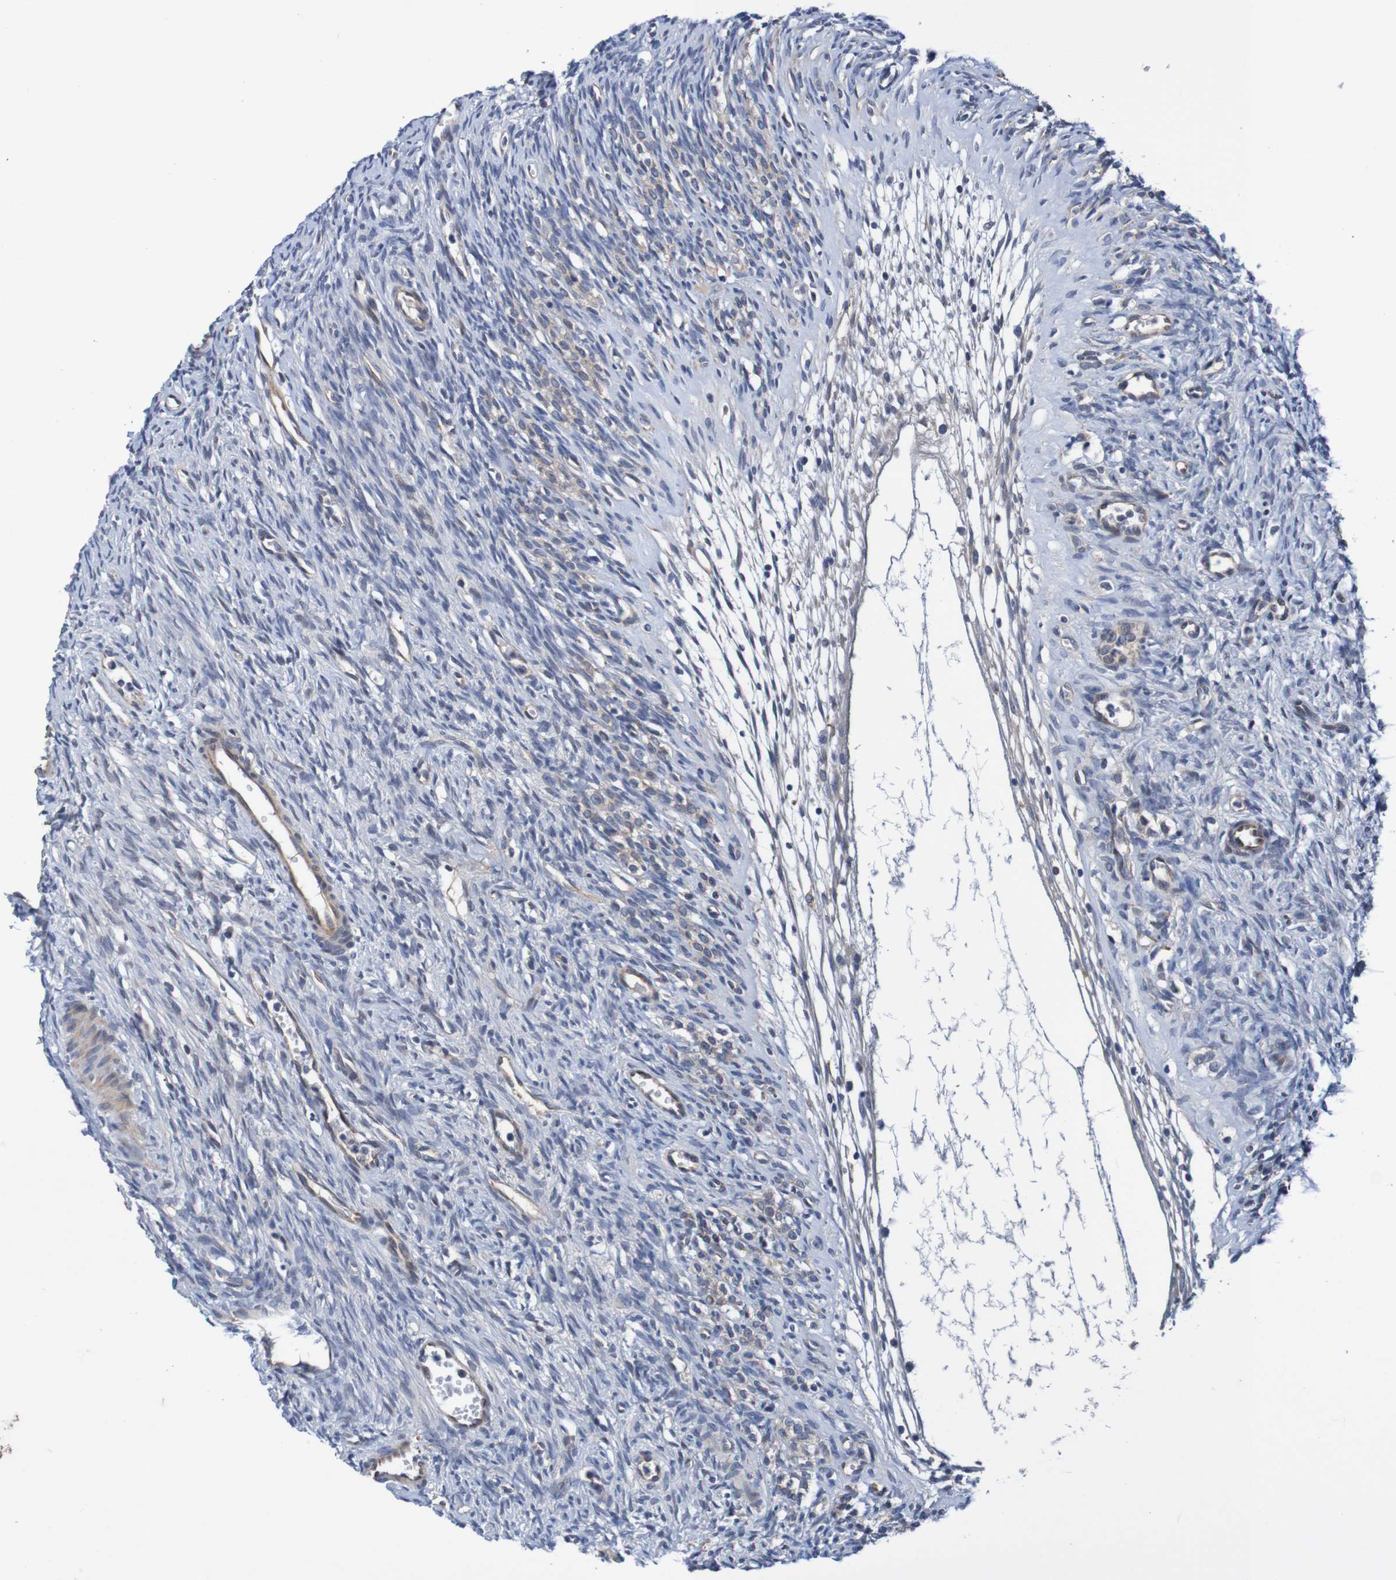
{"staining": {"intensity": "weak", "quantity": "<25%", "location": "cytoplasmic/membranous"}, "tissue": "ovary", "cell_type": "Ovarian stroma cells", "image_type": "normal", "snomed": [{"axis": "morphology", "description": "Normal tissue, NOS"}, {"axis": "topography", "description": "Ovary"}], "caption": "This image is of unremarkable ovary stained with immunohistochemistry to label a protein in brown with the nuclei are counter-stained blue. There is no staining in ovarian stroma cells.", "gene": "CPED1", "patient": {"sex": "female", "age": 33}}